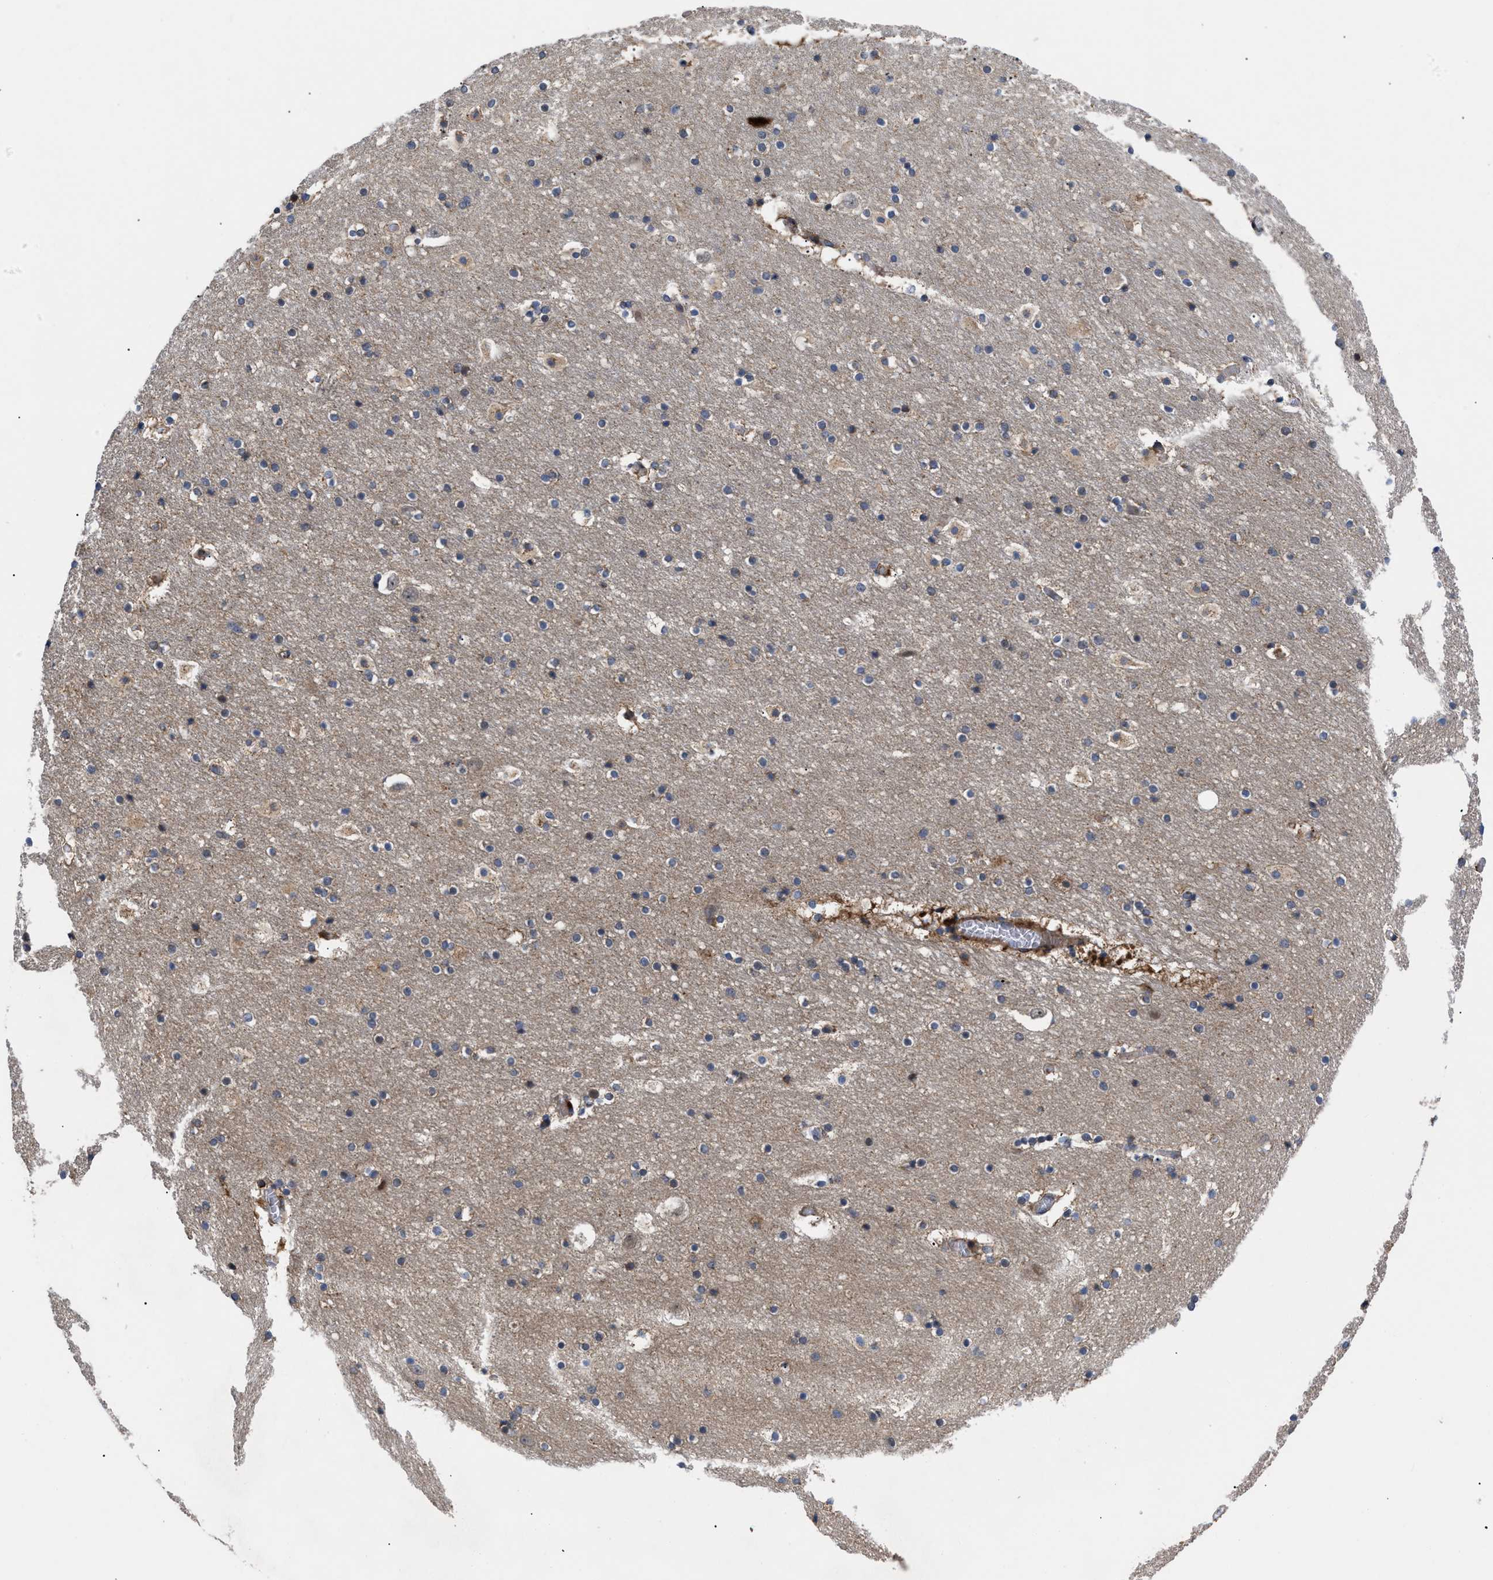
{"staining": {"intensity": "moderate", "quantity": "<25%", "location": "cytoplasmic/membranous"}, "tissue": "hippocampus", "cell_type": "Glial cells", "image_type": "normal", "snomed": [{"axis": "morphology", "description": "Normal tissue, NOS"}, {"axis": "topography", "description": "Hippocampus"}], "caption": "About <25% of glial cells in normal hippocampus demonstrate moderate cytoplasmic/membranous protein positivity as visualized by brown immunohistochemical staining.", "gene": "SPAST", "patient": {"sex": "male", "age": 45}}